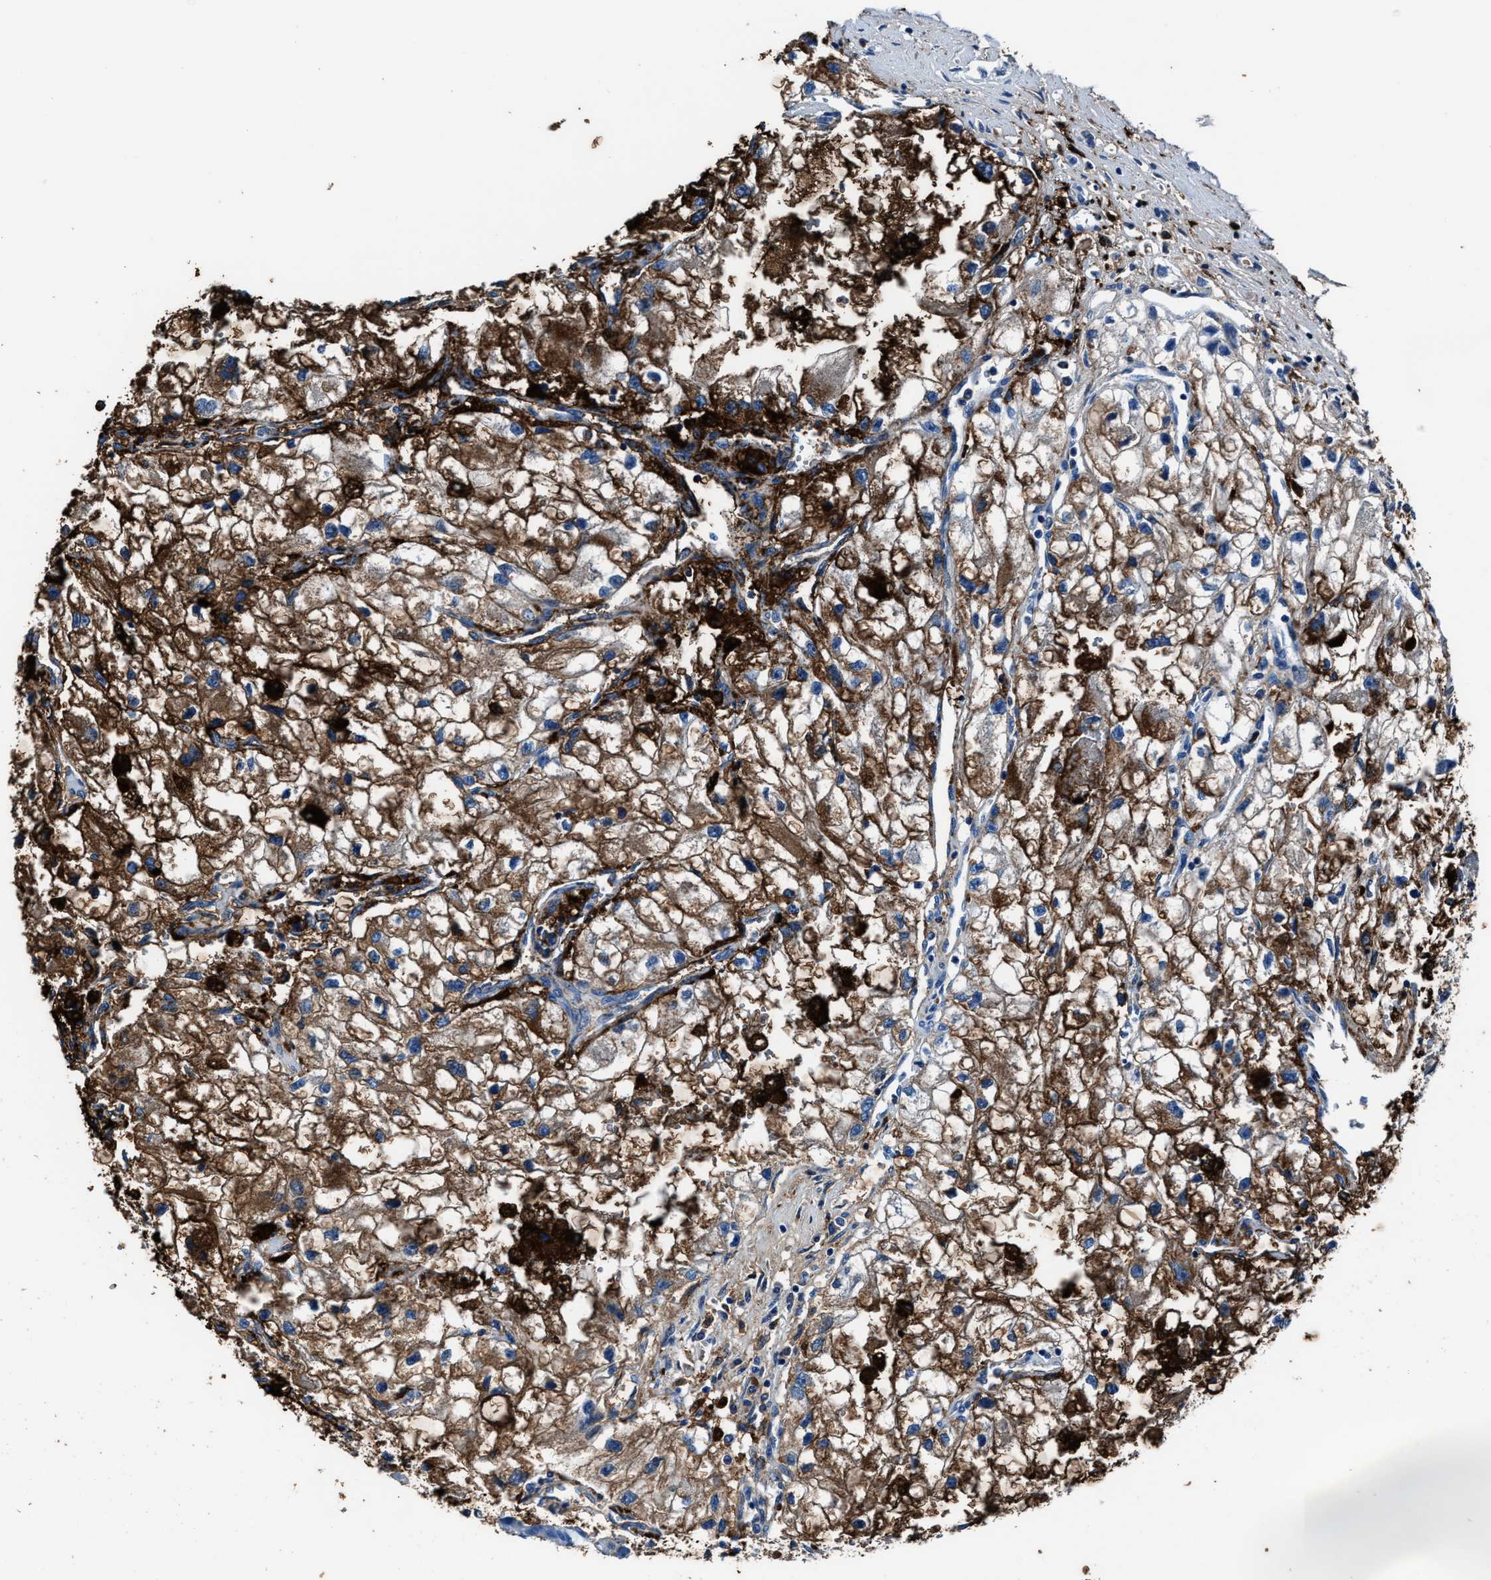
{"staining": {"intensity": "moderate", "quantity": ">75%", "location": "cytoplasmic/membranous"}, "tissue": "renal cancer", "cell_type": "Tumor cells", "image_type": "cancer", "snomed": [{"axis": "morphology", "description": "Adenocarcinoma, NOS"}, {"axis": "topography", "description": "Kidney"}], "caption": "An image of human renal adenocarcinoma stained for a protein demonstrates moderate cytoplasmic/membranous brown staining in tumor cells. (DAB (3,3'-diaminobenzidine) = brown stain, brightfield microscopy at high magnification).", "gene": "FTL", "patient": {"sex": "female", "age": 70}}